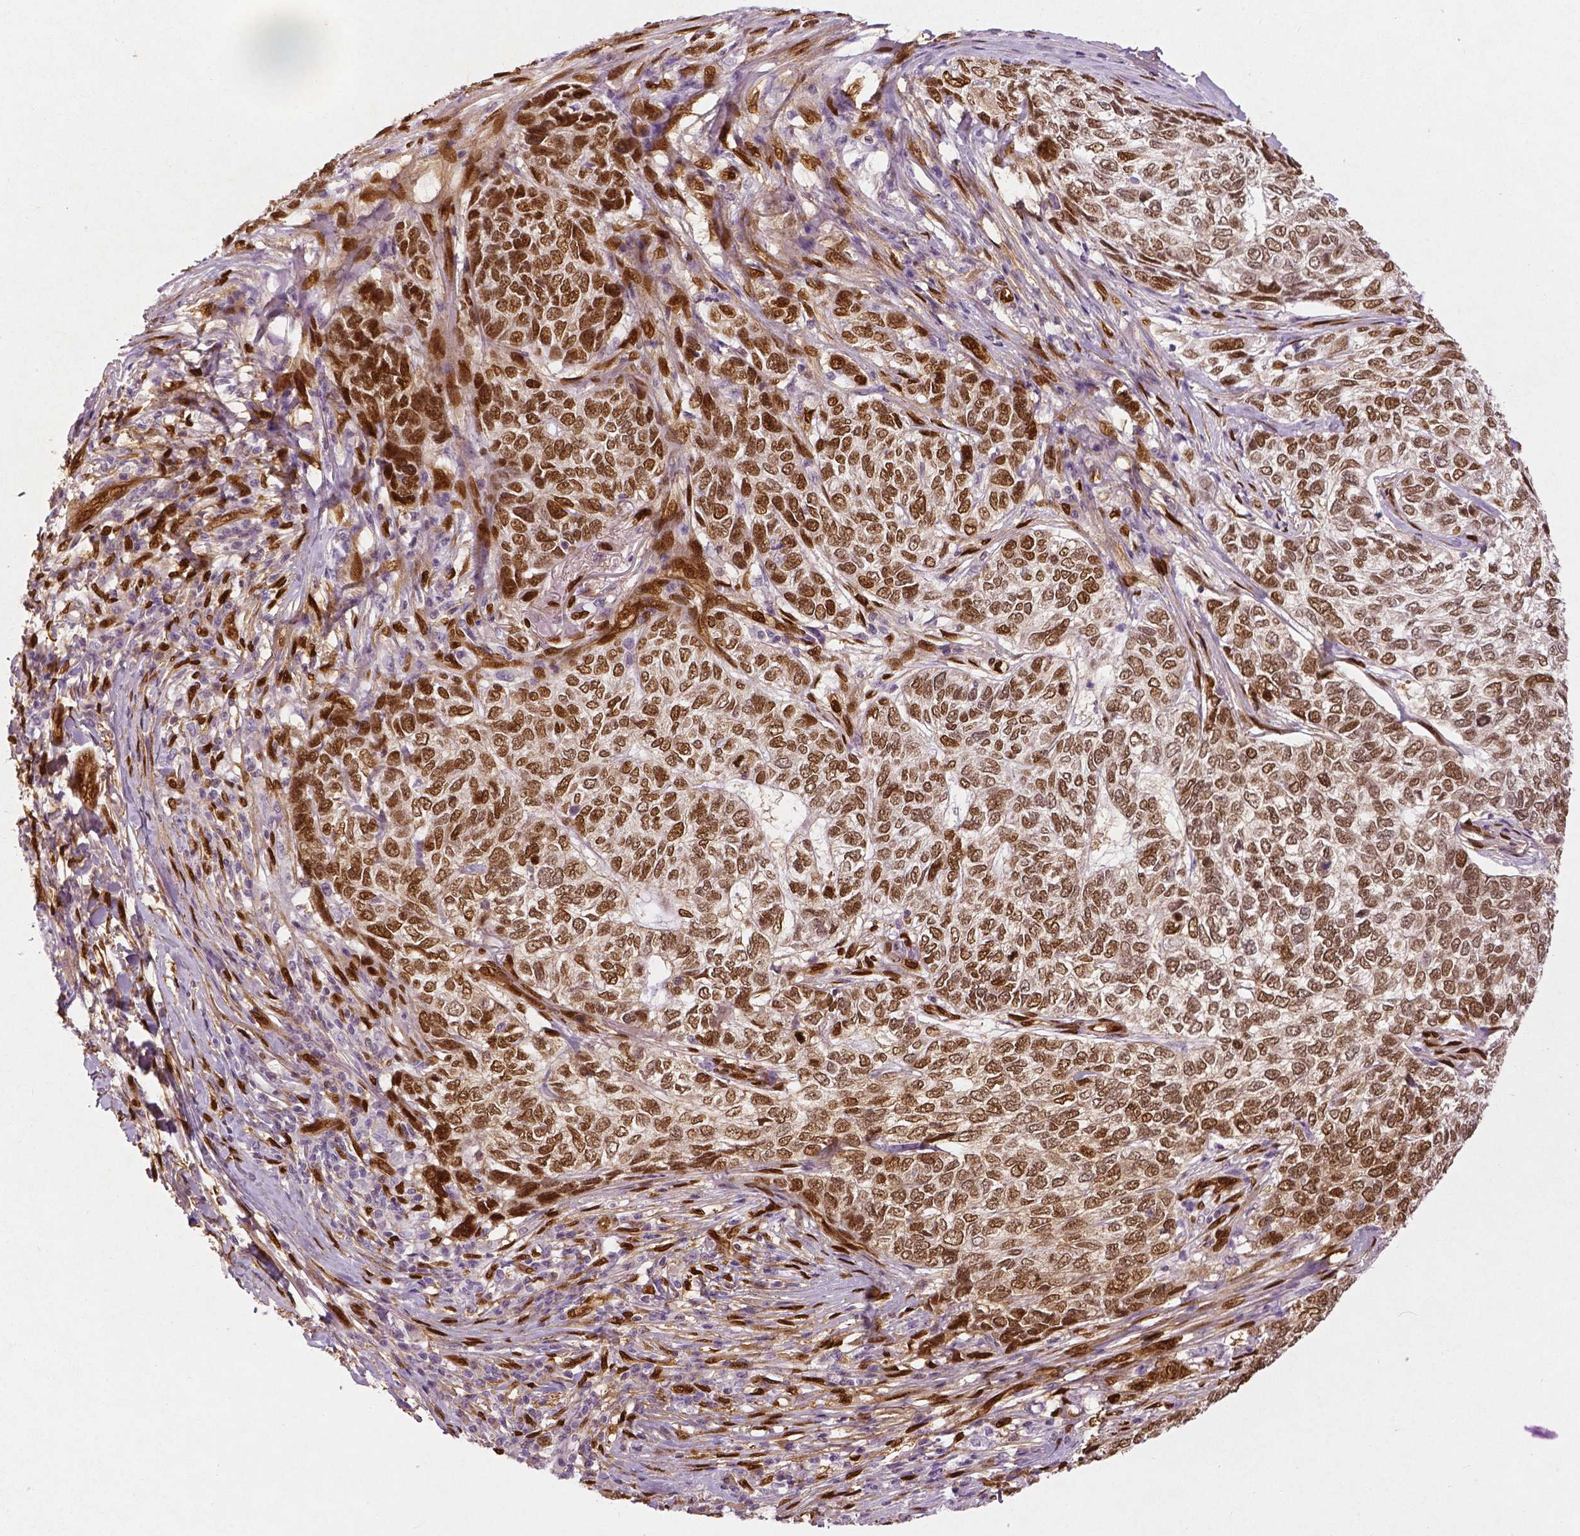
{"staining": {"intensity": "moderate", "quantity": ">75%", "location": "cytoplasmic/membranous,nuclear"}, "tissue": "skin cancer", "cell_type": "Tumor cells", "image_type": "cancer", "snomed": [{"axis": "morphology", "description": "Basal cell carcinoma"}, {"axis": "topography", "description": "Skin"}], "caption": "This micrograph shows basal cell carcinoma (skin) stained with immunohistochemistry to label a protein in brown. The cytoplasmic/membranous and nuclear of tumor cells show moderate positivity for the protein. Nuclei are counter-stained blue.", "gene": "WWTR1", "patient": {"sex": "female", "age": 65}}